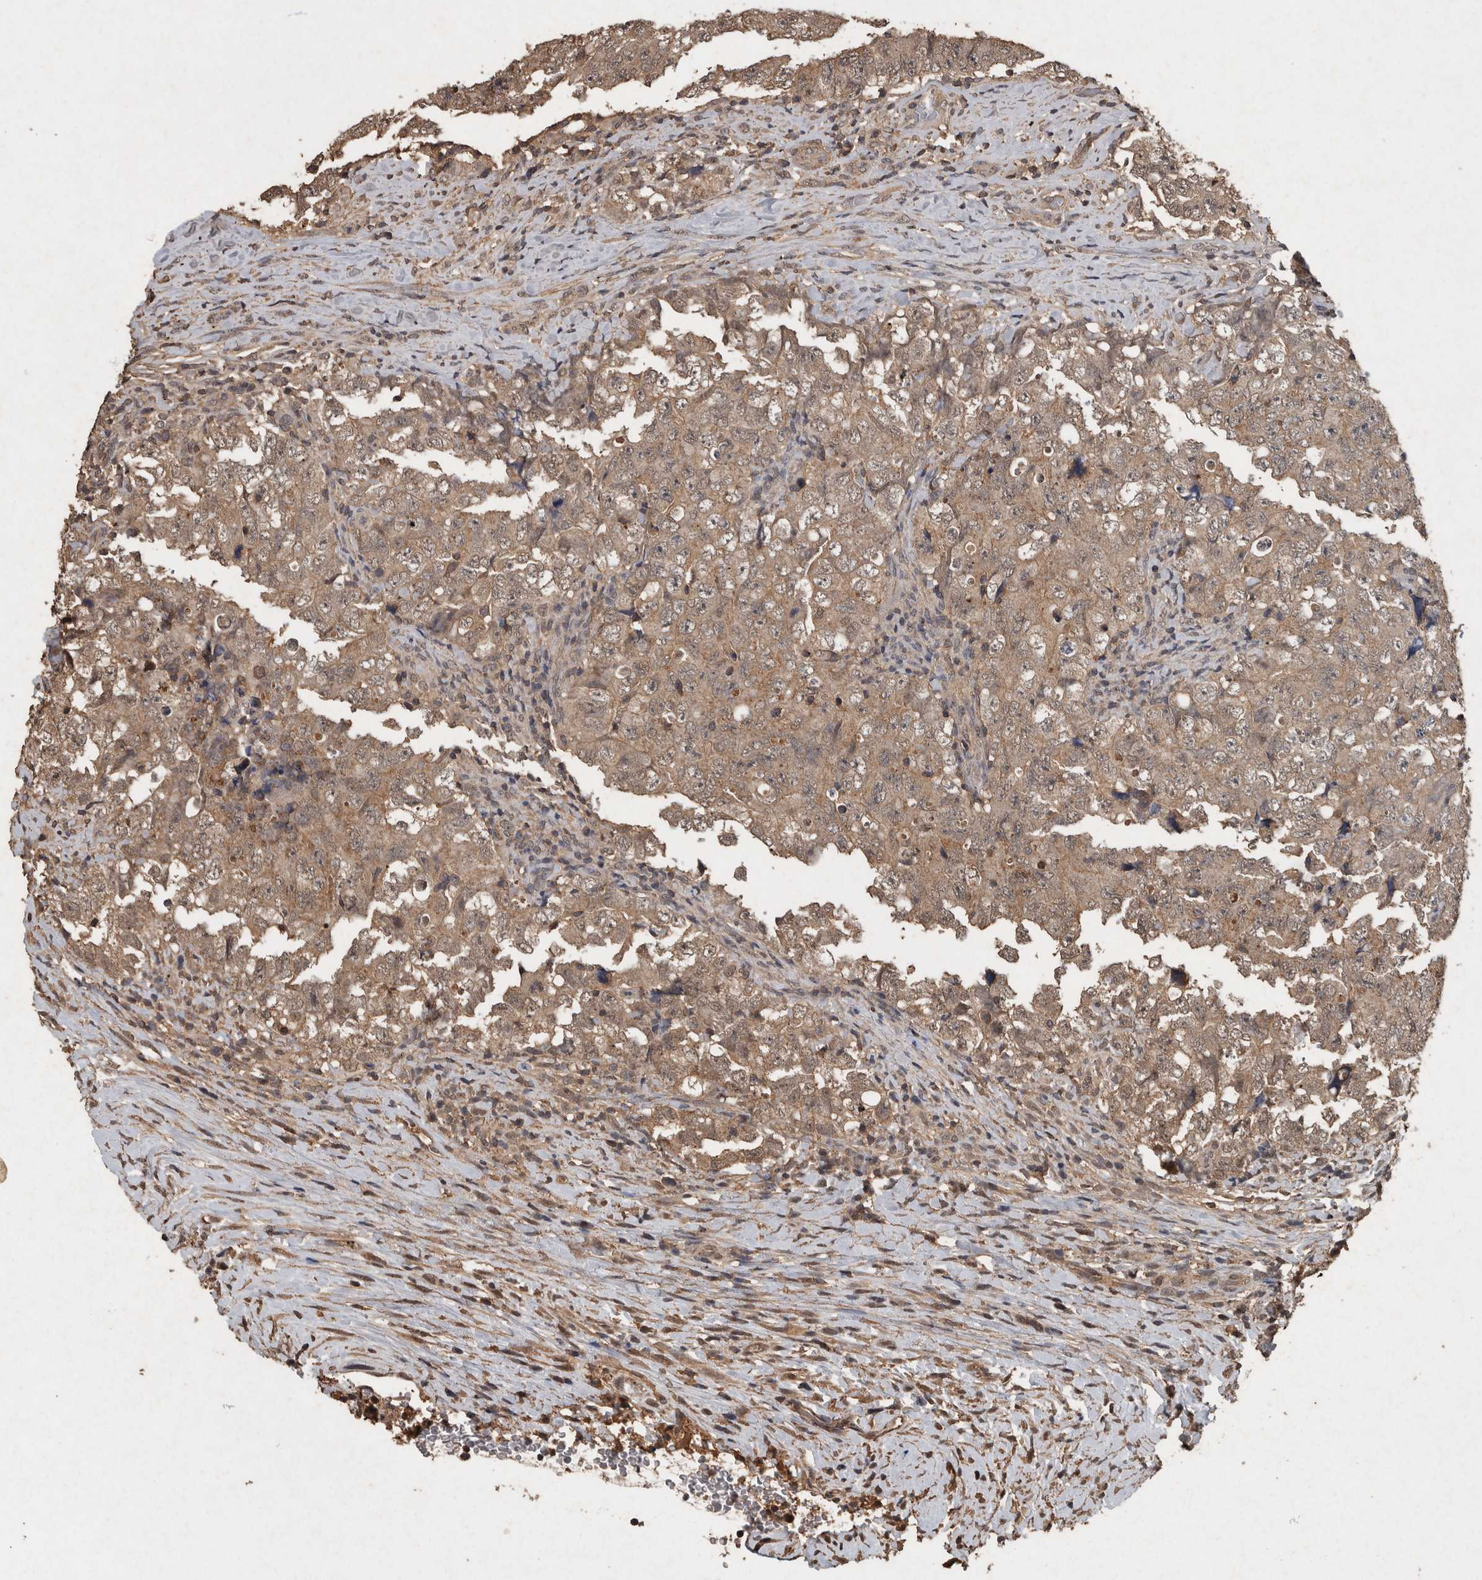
{"staining": {"intensity": "moderate", "quantity": ">75%", "location": "cytoplasmic/membranous"}, "tissue": "testis cancer", "cell_type": "Tumor cells", "image_type": "cancer", "snomed": [{"axis": "morphology", "description": "Carcinoma, Embryonal, NOS"}, {"axis": "topography", "description": "Testis"}], "caption": "Protein expression analysis of human testis cancer reveals moderate cytoplasmic/membranous staining in about >75% of tumor cells.", "gene": "FGFRL1", "patient": {"sex": "male", "age": 26}}